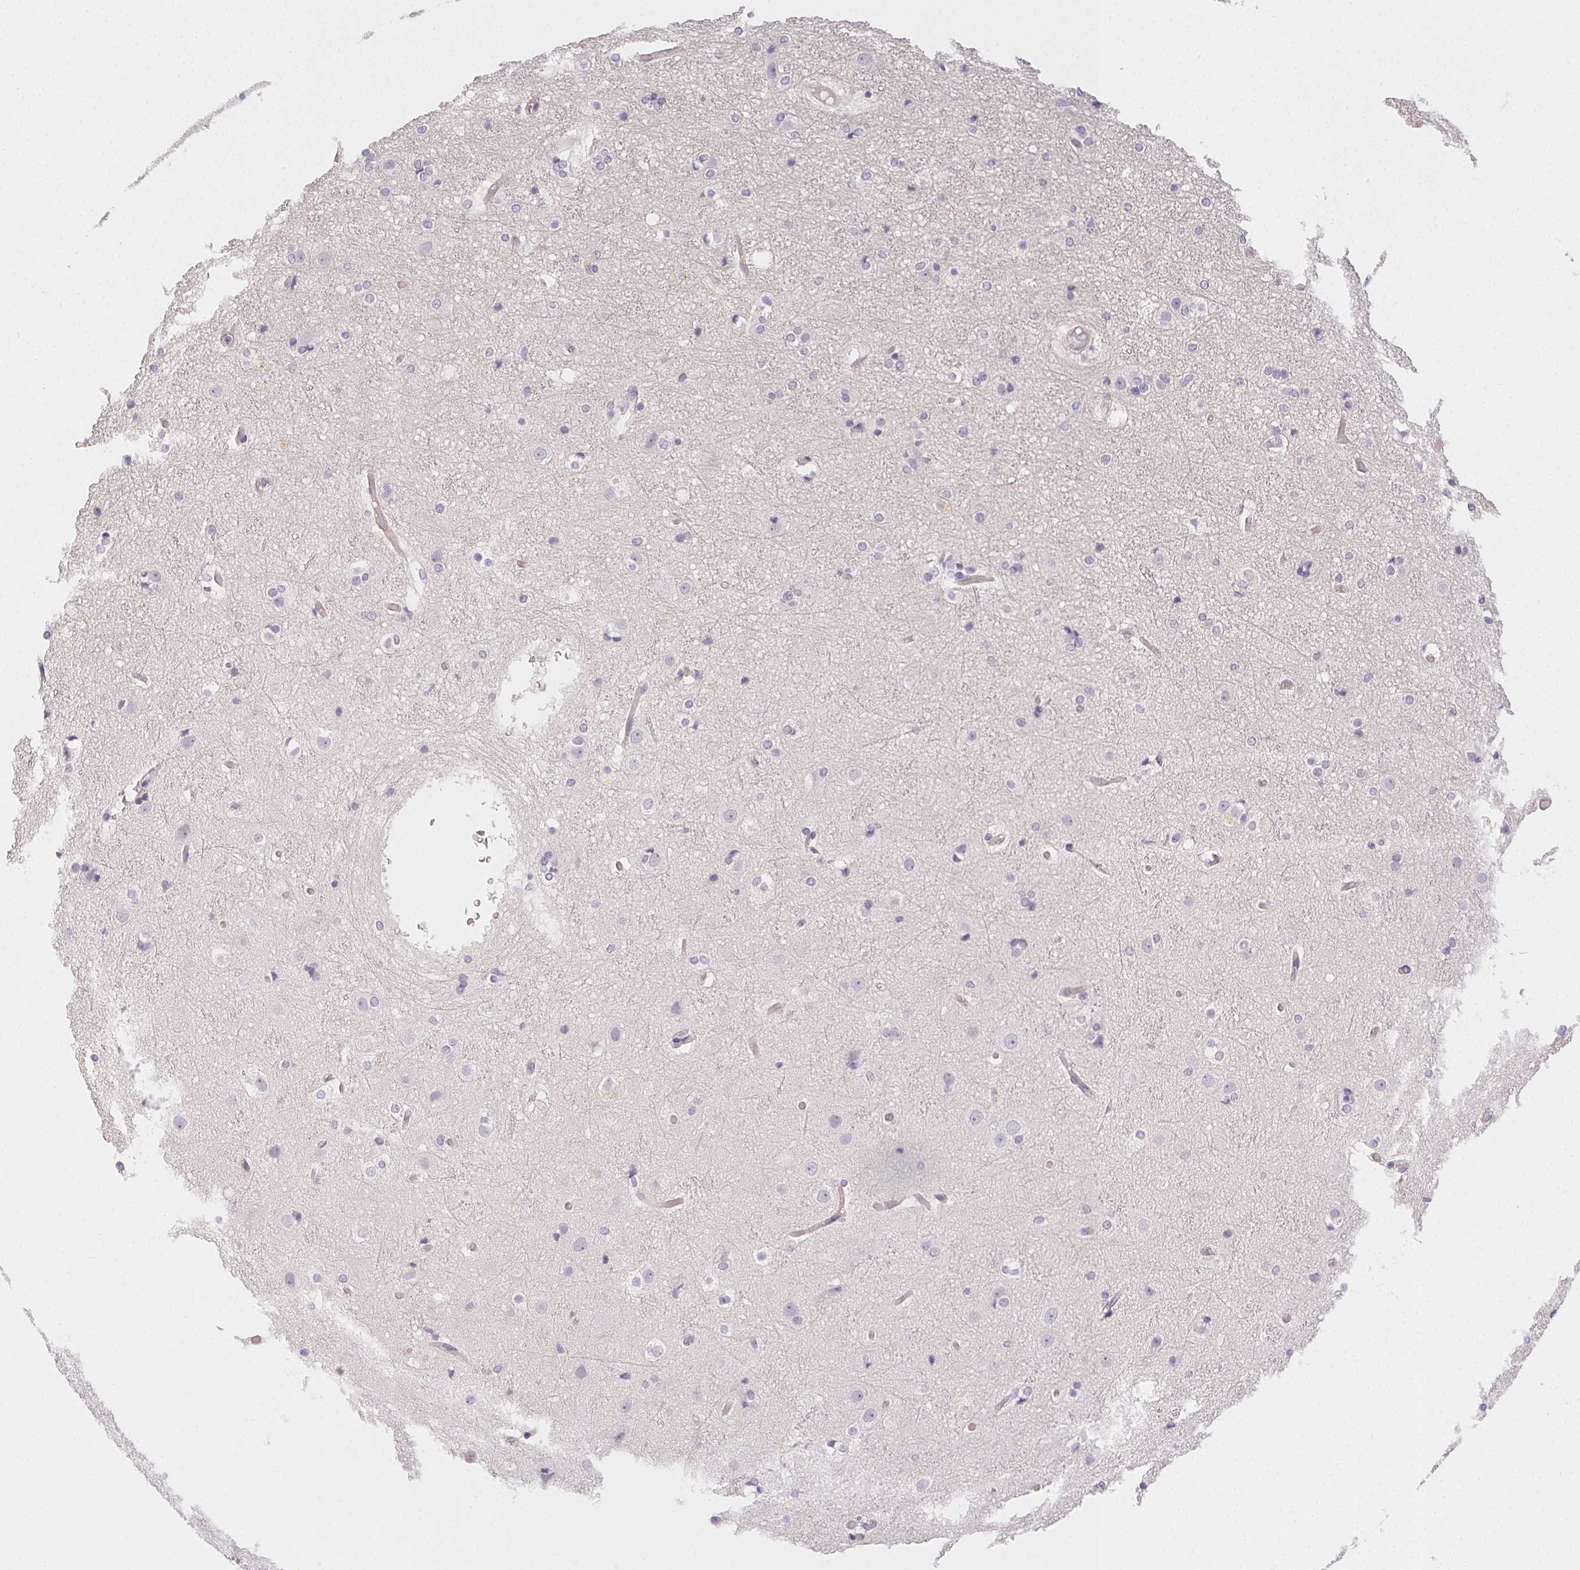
{"staining": {"intensity": "negative", "quantity": "none", "location": "none"}, "tissue": "cerebral cortex", "cell_type": "Endothelial cells", "image_type": "normal", "snomed": [{"axis": "morphology", "description": "Normal tissue, NOS"}, {"axis": "topography", "description": "Cerebral cortex"}], "caption": "This is a micrograph of immunohistochemistry (IHC) staining of normal cerebral cortex, which shows no positivity in endothelial cells.", "gene": "CSN1S1", "patient": {"sex": "female", "age": 52}}